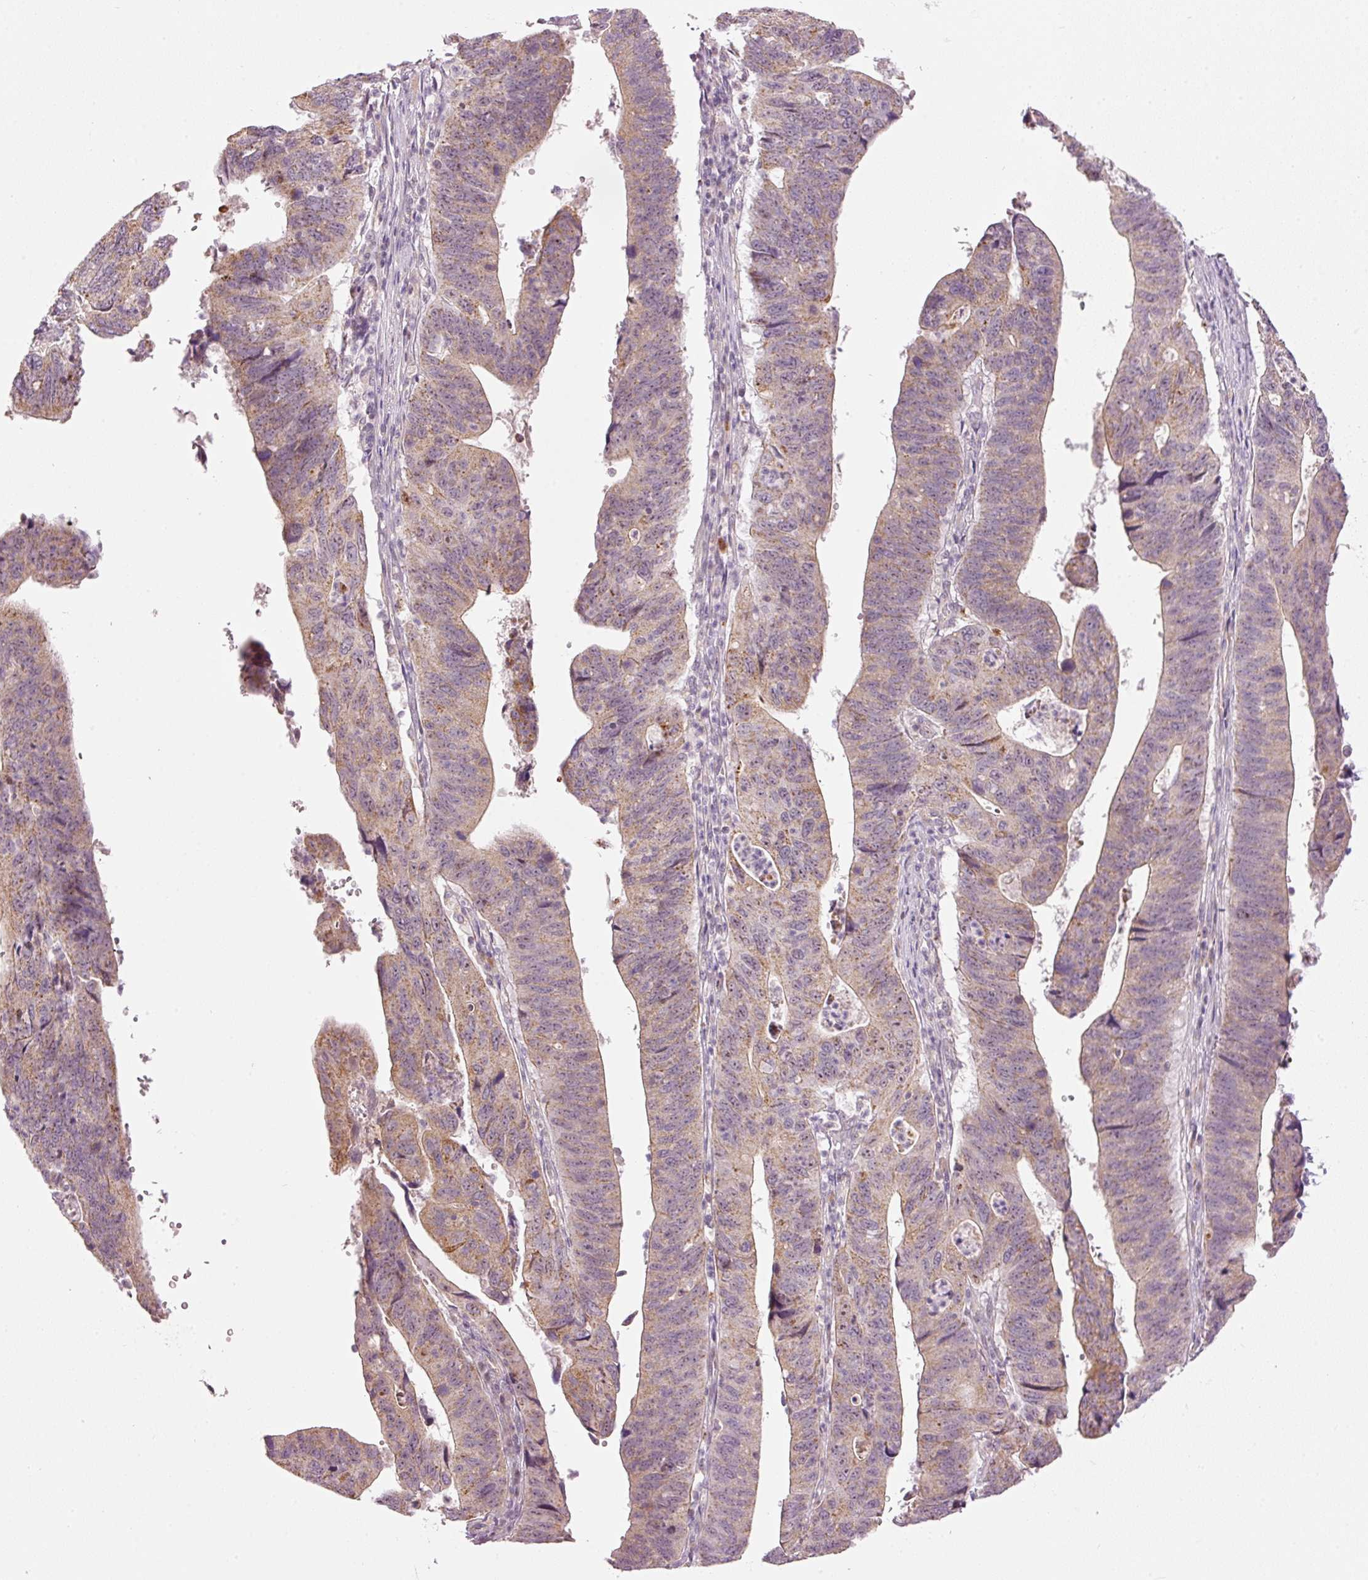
{"staining": {"intensity": "weak", "quantity": ">75%", "location": "cytoplasmic/membranous"}, "tissue": "stomach cancer", "cell_type": "Tumor cells", "image_type": "cancer", "snomed": [{"axis": "morphology", "description": "Adenocarcinoma, NOS"}, {"axis": "topography", "description": "Stomach"}], "caption": "Stomach cancer (adenocarcinoma) was stained to show a protein in brown. There is low levels of weak cytoplasmic/membranous staining in approximately >75% of tumor cells.", "gene": "CDC20B", "patient": {"sex": "male", "age": 59}}